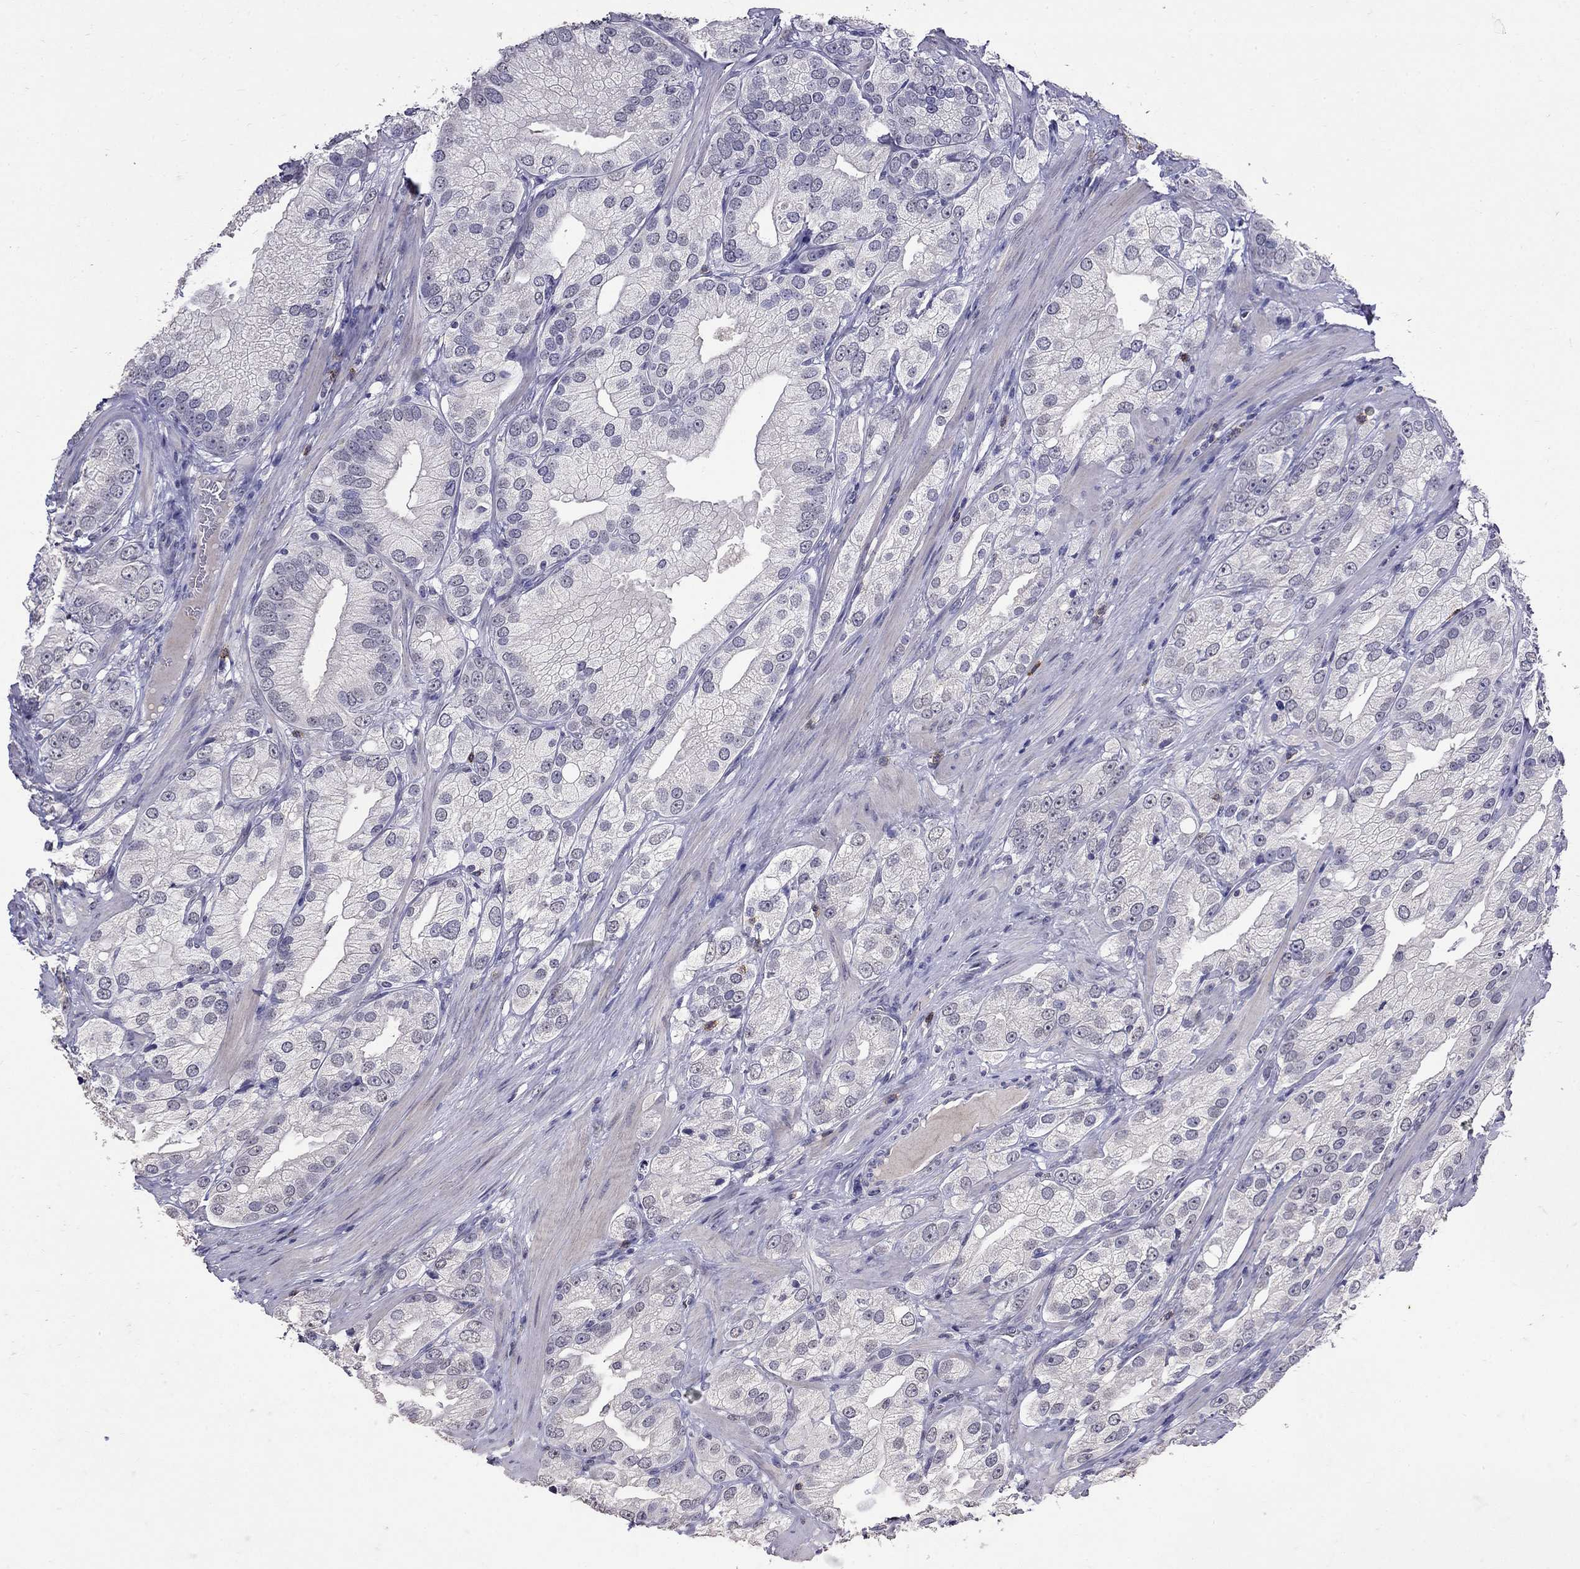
{"staining": {"intensity": "negative", "quantity": "none", "location": "none"}, "tissue": "prostate cancer", "cell_type": "Tumor cells", "image_type": "cancer", "snomed": [{"axis": "morphology", "description": "Adenocarcinoma, High grade"}, {"axis": "topography", "description": "Prostate and seminal vesicle, NOS"}], "caption": "The IHC image has no significant positivity in tumor cells of adenocarcinoma (high-grade) (prostate) tissue.", "gene": "CD8B", "patient": {"sex": "male", "age": 62}}